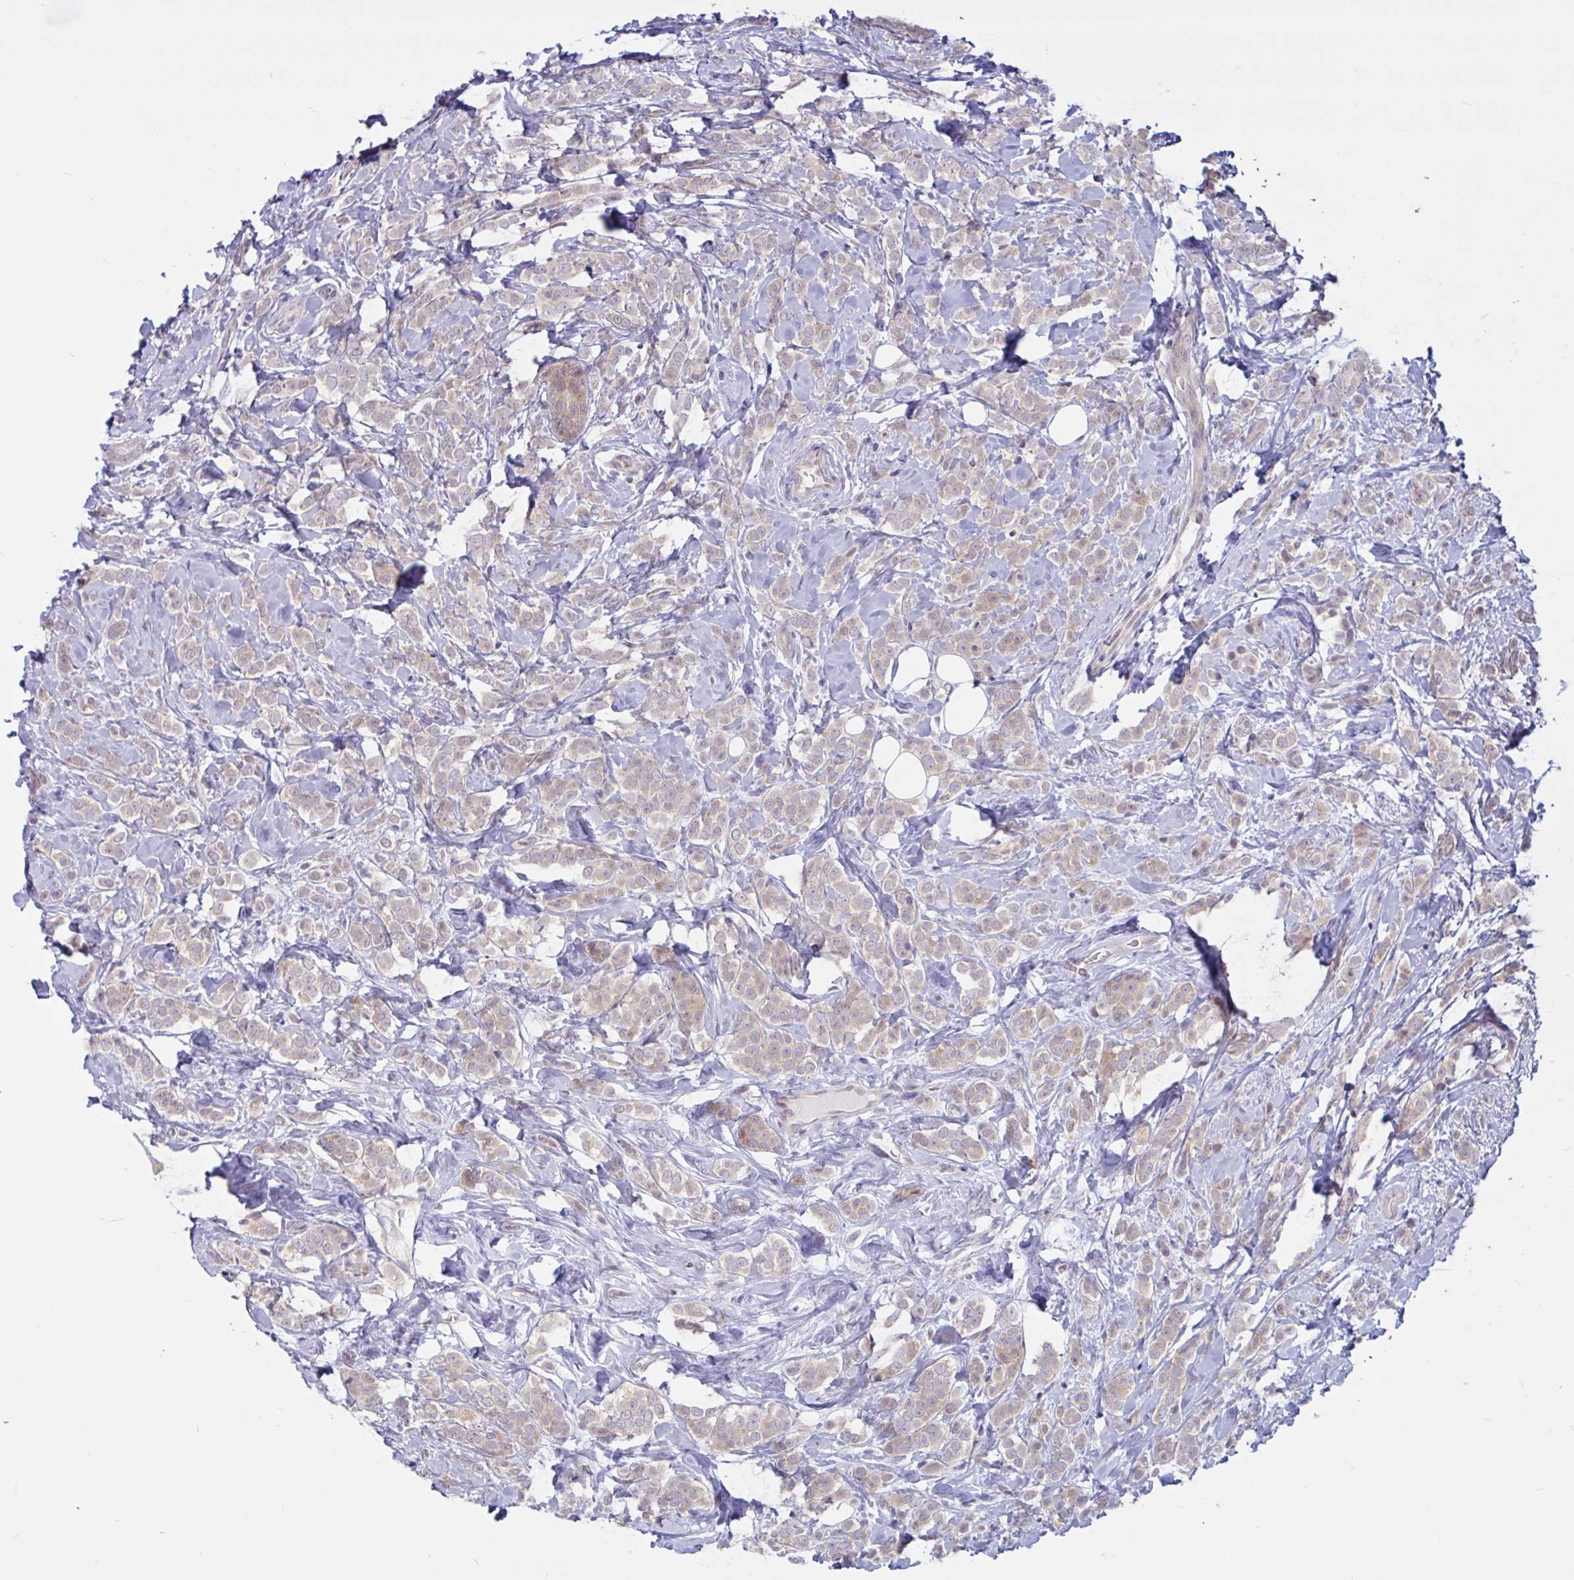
{"staining": {"intensity": "weak", "quantity": "25%-75%", "location": "cytoplasmic/membranous"}, "tissue": "breast cancer", "cell_type": "Tumor cells", "image_type": "cancer", "snomed": [{"axis": "morphology", "description": "Lobular carcinoma"}, {"axis": "topography", "description": "Breast"}], "caption": "Weak cytoplasmic/membranous expression is identified in about 25%-75% of tumor cells in breast lobular carcinoma.", "gene": "TSN", "patient": {"sex": "female", "age": 49}}